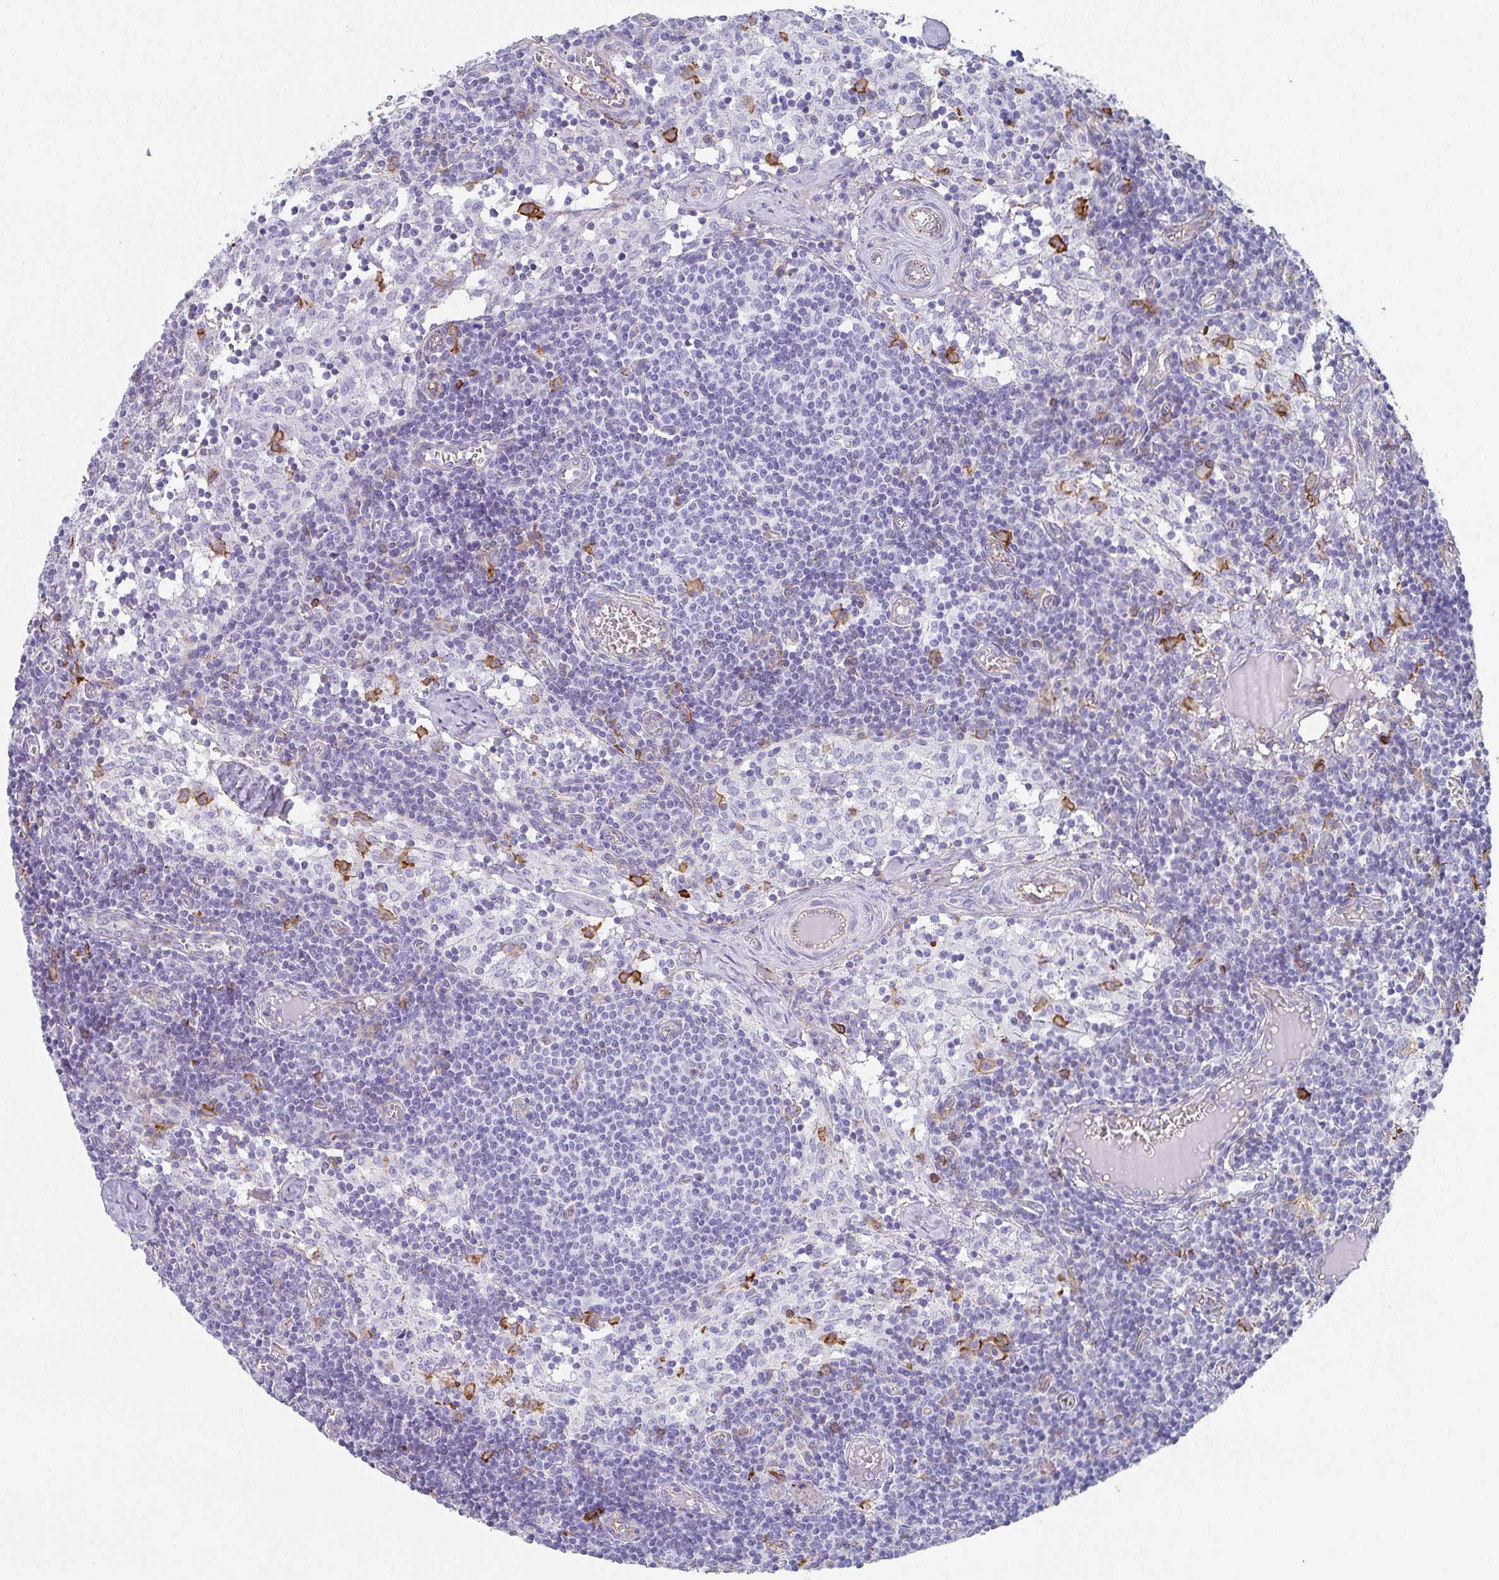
{"staining": {"intensity": "negative", "quantity": "none", "location": "none"}, "tissue": "lymph node", "cell_type": "Germinal center cells", "image_type": "normal", "snomed": [{"axis": "morphology", "description": "Normal tissue, NOS"}, {"axis": "topography", "description": "Lymph node"}], "caption": "Germinal center cells are negative for protein expression in benign human lymph node. (DAB immunohistochemistry, high magnification).", "gene": "DBN1", "patient": {"sex": "female", "age": 31}}